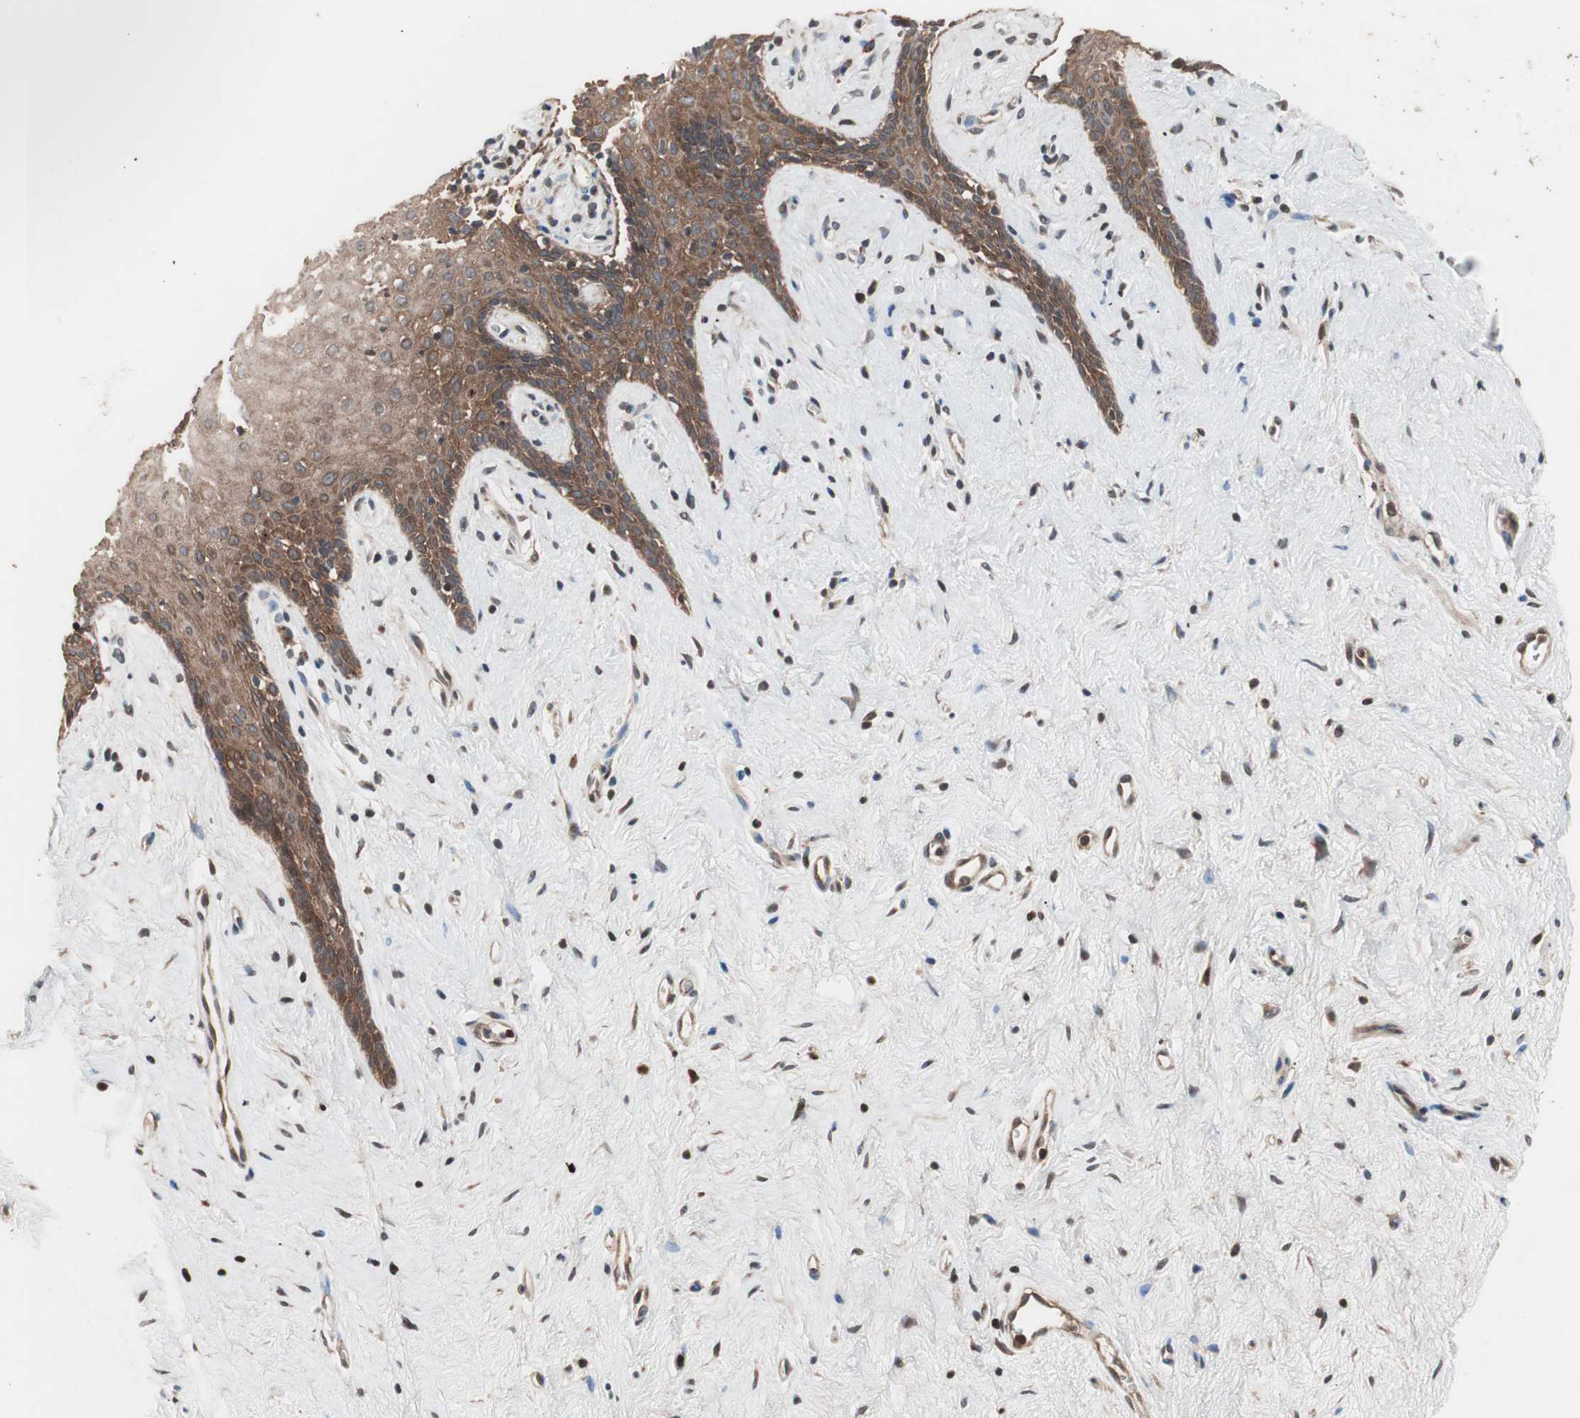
{"staining": {"intensity": "strong", "quantity": ">75%", "location": "cytoplasmic/membranous"}, "tissue": "vagina", "cell_type": "Squamous epithelial cells", "image_type": "normal", "snomed": [{"axis": "morphology", "description": "Normal tissue, NOS"}, {"axis": "topography", "description": "Vagina"}], "caption": "Immunohistochemical staining of unremarkable vagina reveals strong cytoplasmic/membranous protein expression in approximately >75% of squamous epithelial cells. (Brightfield microscopy of DAB IHC at high magnification).", "gene": "NF2", "patient": {"sex": "female", "age": 44}}